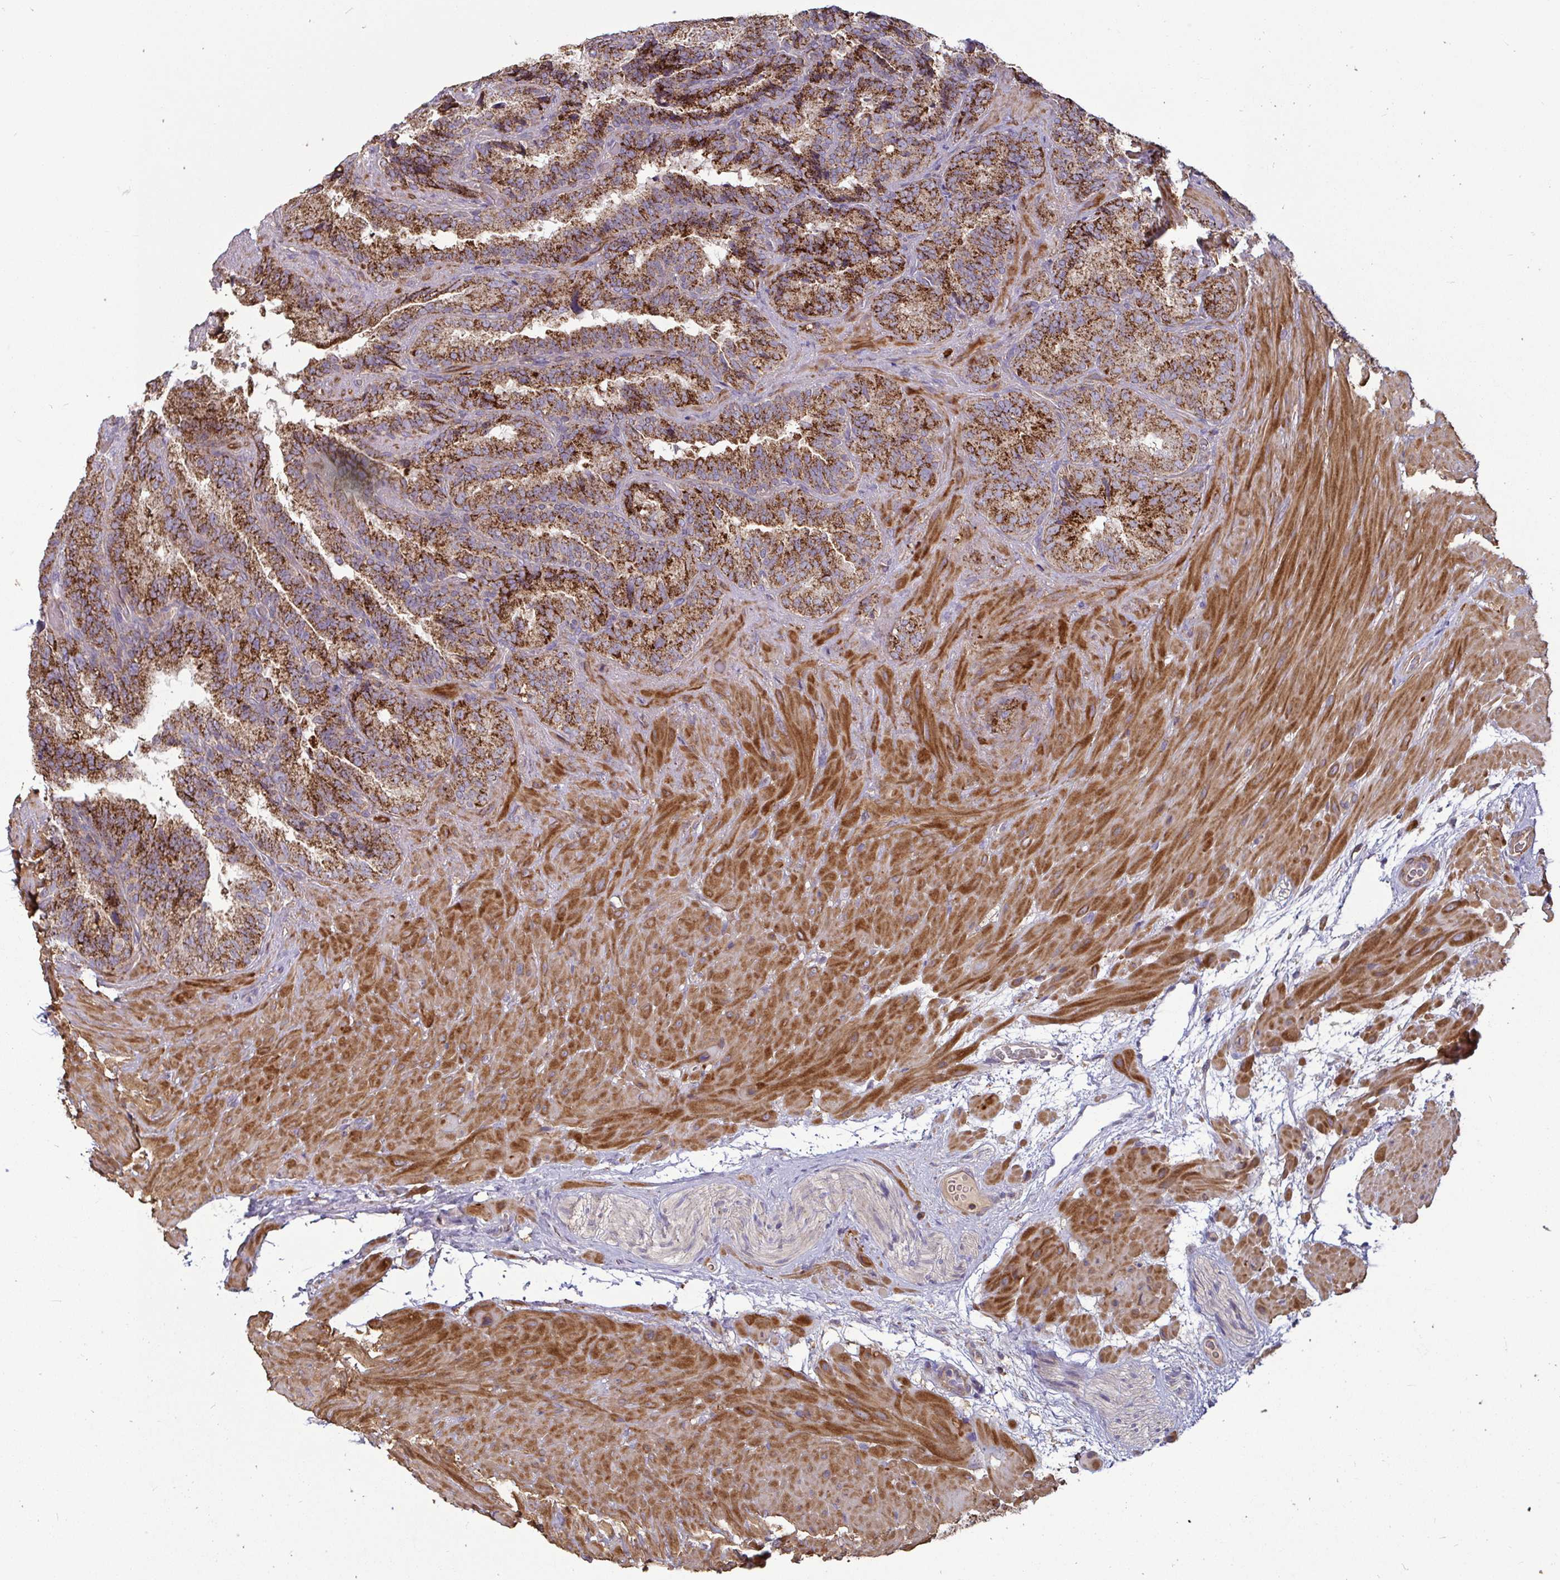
{"staining": {"intensity": "strong", "quantity": ">75%", "location": "cytoplasmic/membranous"}, "tissue": "seminal vesicle", "cell_type": "Glandular cells", "image_type": "normal", "snomed": [{"axis": "morphology", "description": "Normal tissue, NOS"}, {"axis": "topography", "description": "Seminal veicle"}], "caption": "IHC photomicrograph of benign seminal vesicle: human seminal vesicle stained using IHC demonstrates high levels of strong protein expression localized specifically in the cytoplasmic/membranous of glandular cells, appearing as a cytoplasmic/membranous brown color.", "gene": "SPRY1", "patient": {"sex": "male", "age": 60}}